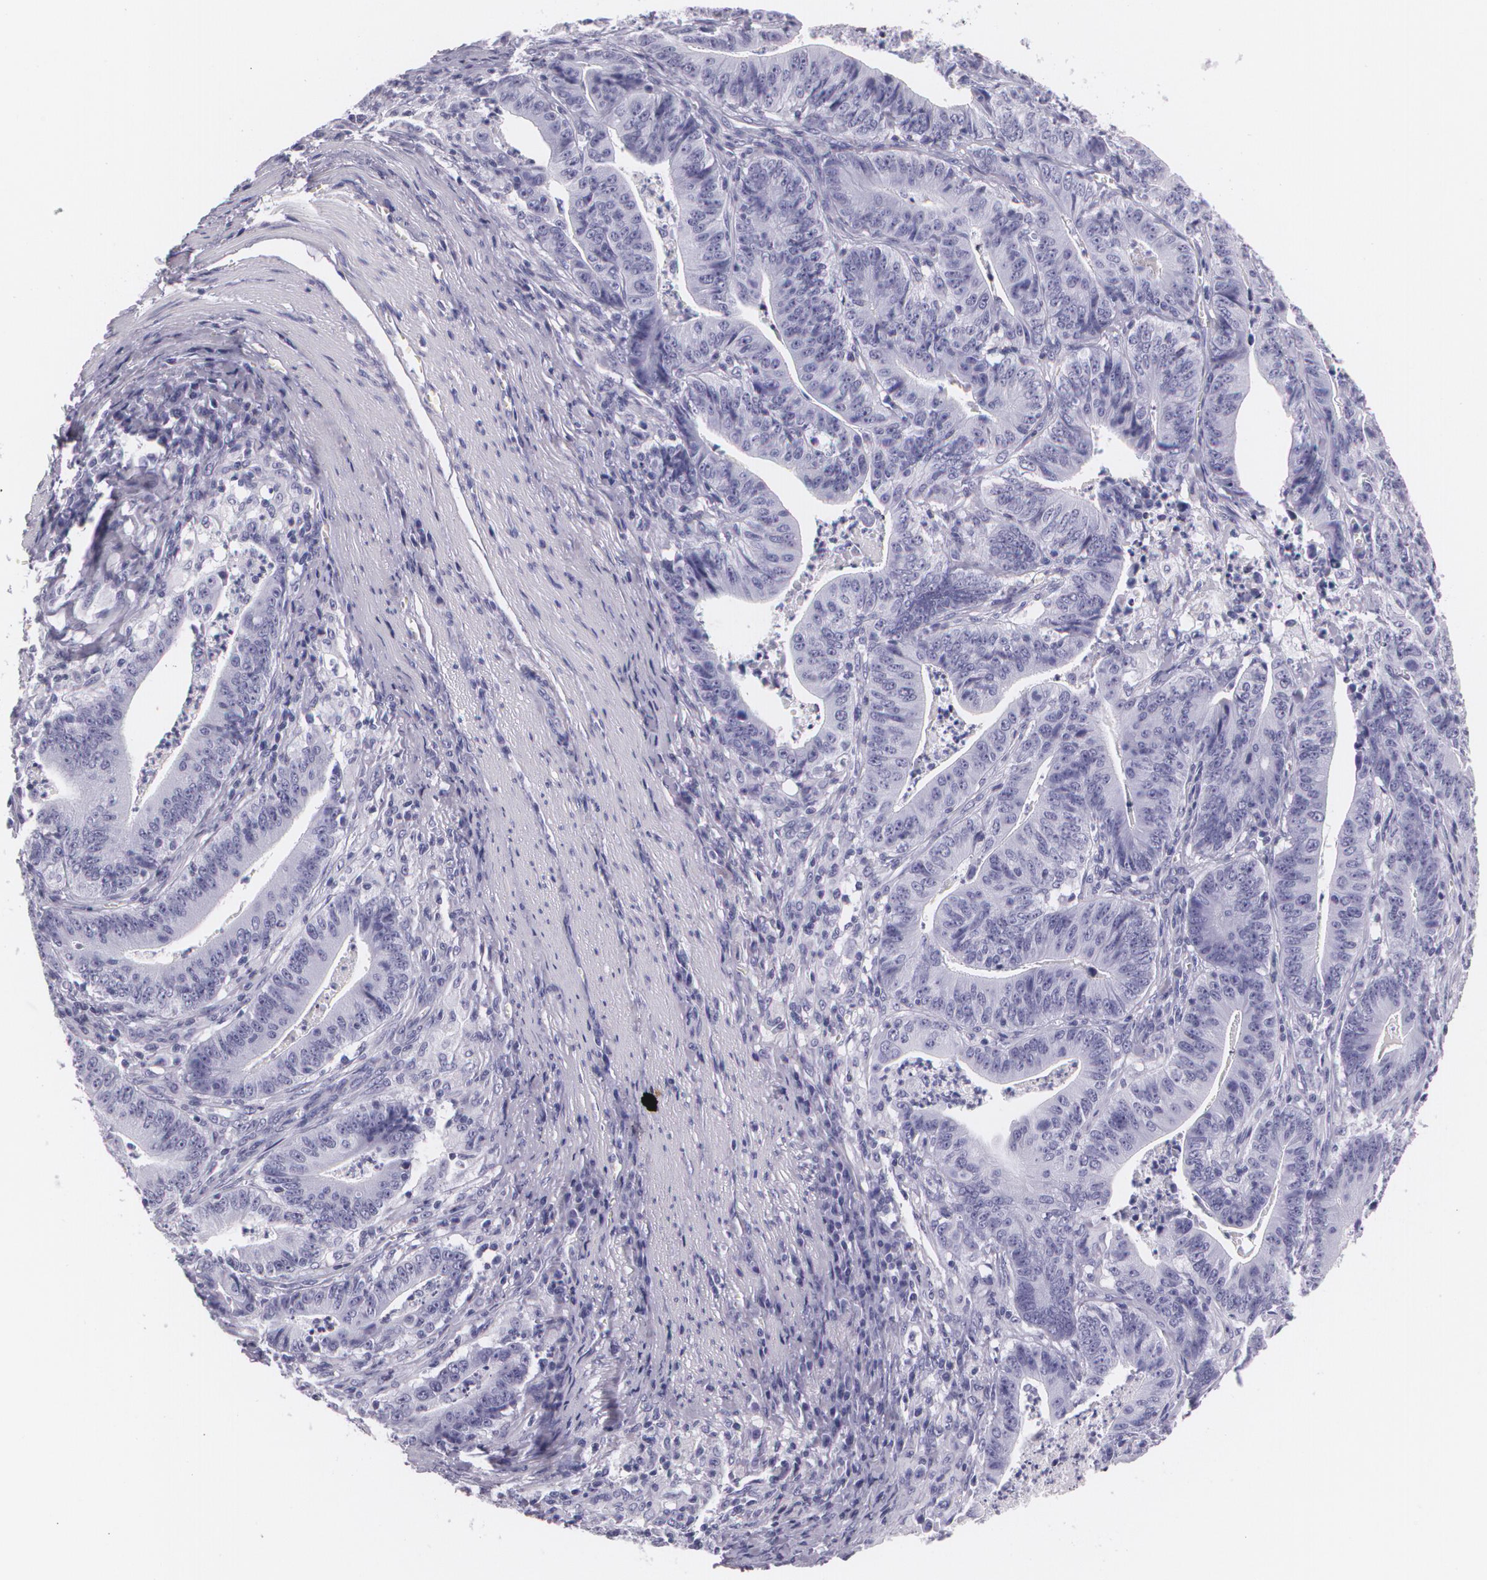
{"staining": {"intensity": "negative", "quantity": "none", "location": "none"}, "tissue": "stomach cancer", "cell_type": "Tumor cells", "image_type": "cancer", "snomed": [{"axis": "morphology", "description": "Adenocarcinoma, NOS"}, {"axis": "topography", "description": "Stomach, lower"}], "caption": "This is an IHC histopathology image of stomach cancer. There is no positivity in tumor cells.", "gene": "DLG4", "patient": {"sex": "female", "age": 86}}